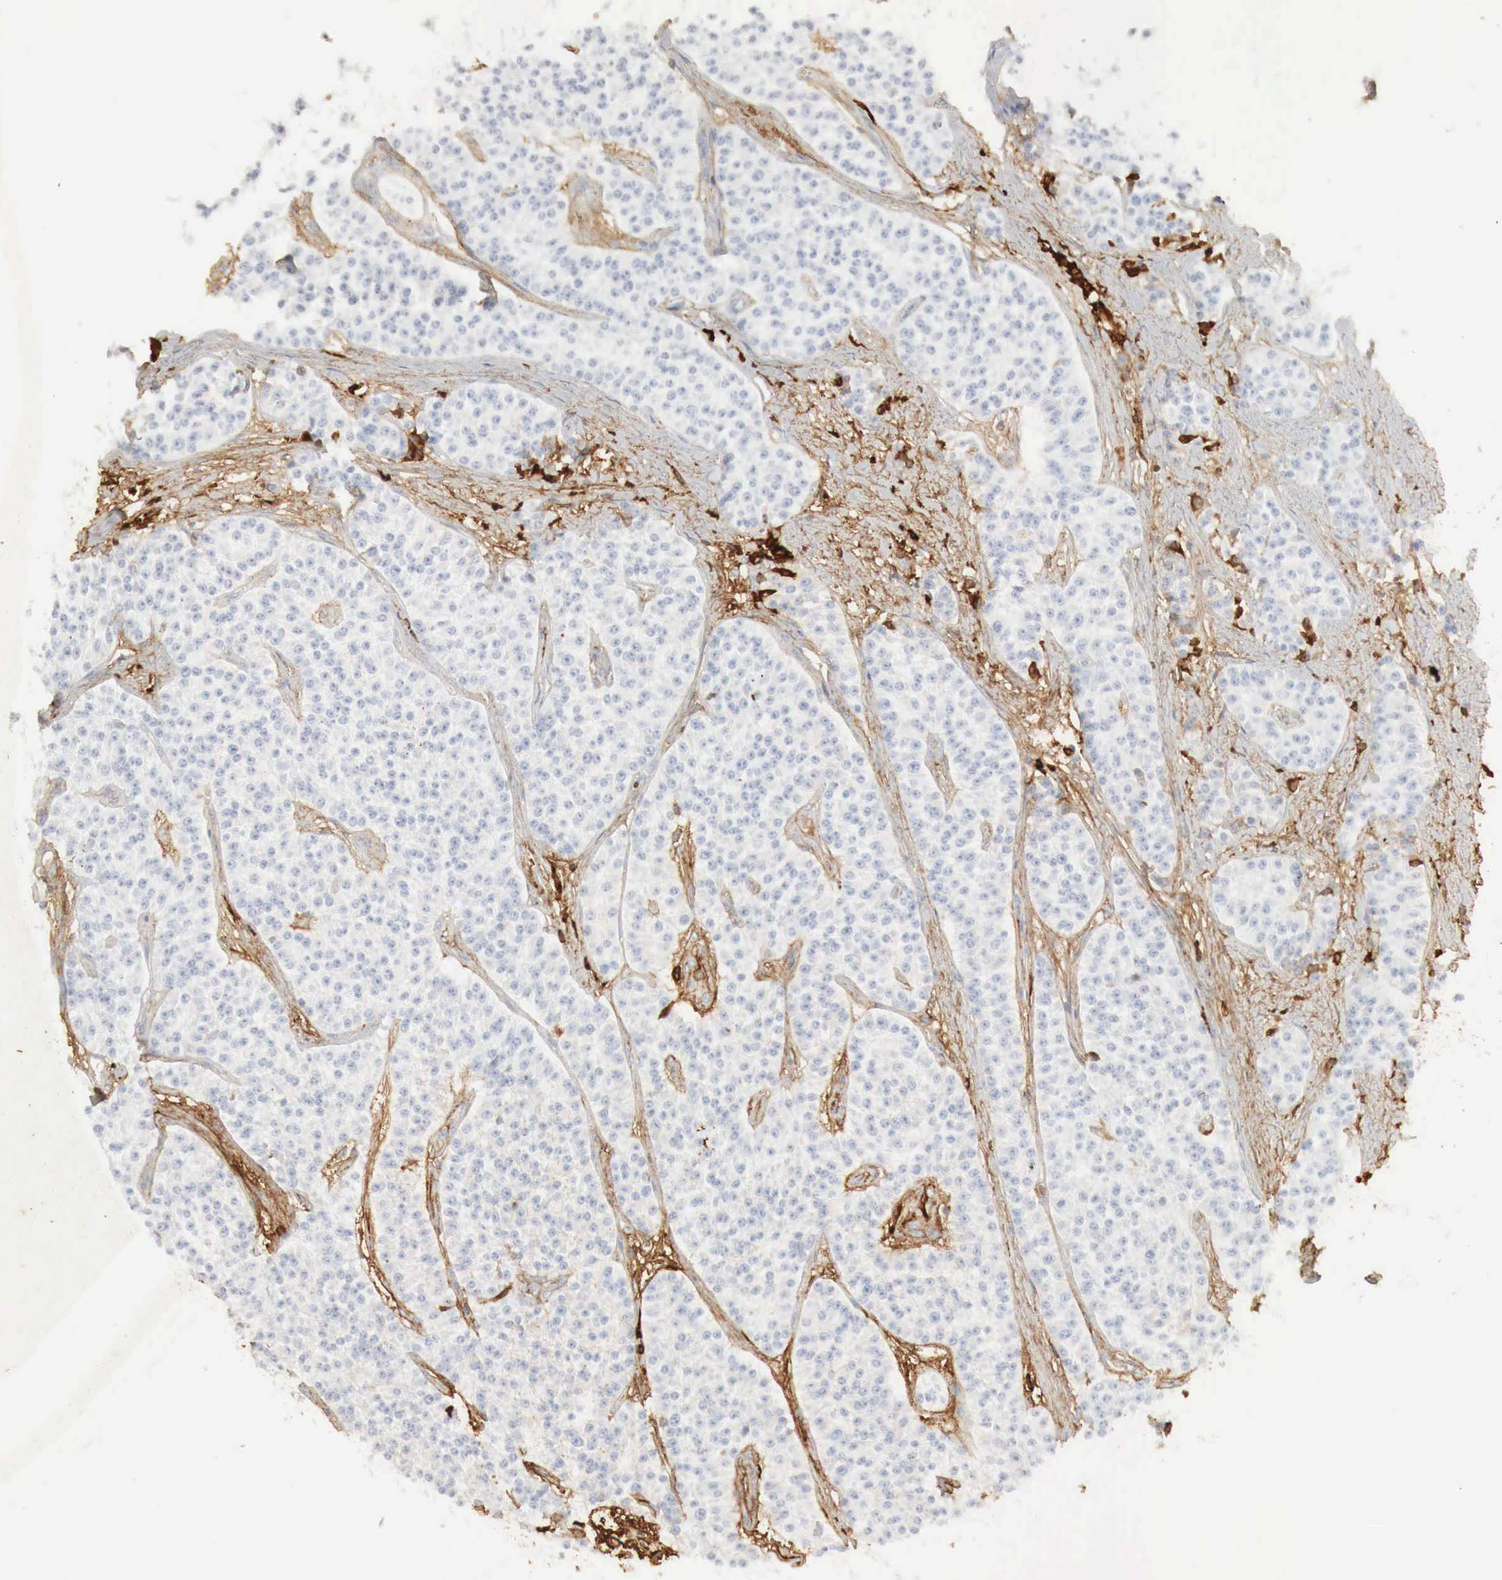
{"staining": {"intensity": "negative", "quantity": "none", "location": "none"}, "tissue": "carcinoid", "cell_type": "Tumor cells", "image_type": "cancer", "snomed": [{"axis": "morphology", "description": "Carcinoid, malignant, NOS"}, {"axis": "topography", "description": "Stomach"}], "caption": "Tumor cells are negative for protein expression in human malignant carcinoid.", "gene": "IGLC3", "patient": {"sex": "female", "age": 76}}